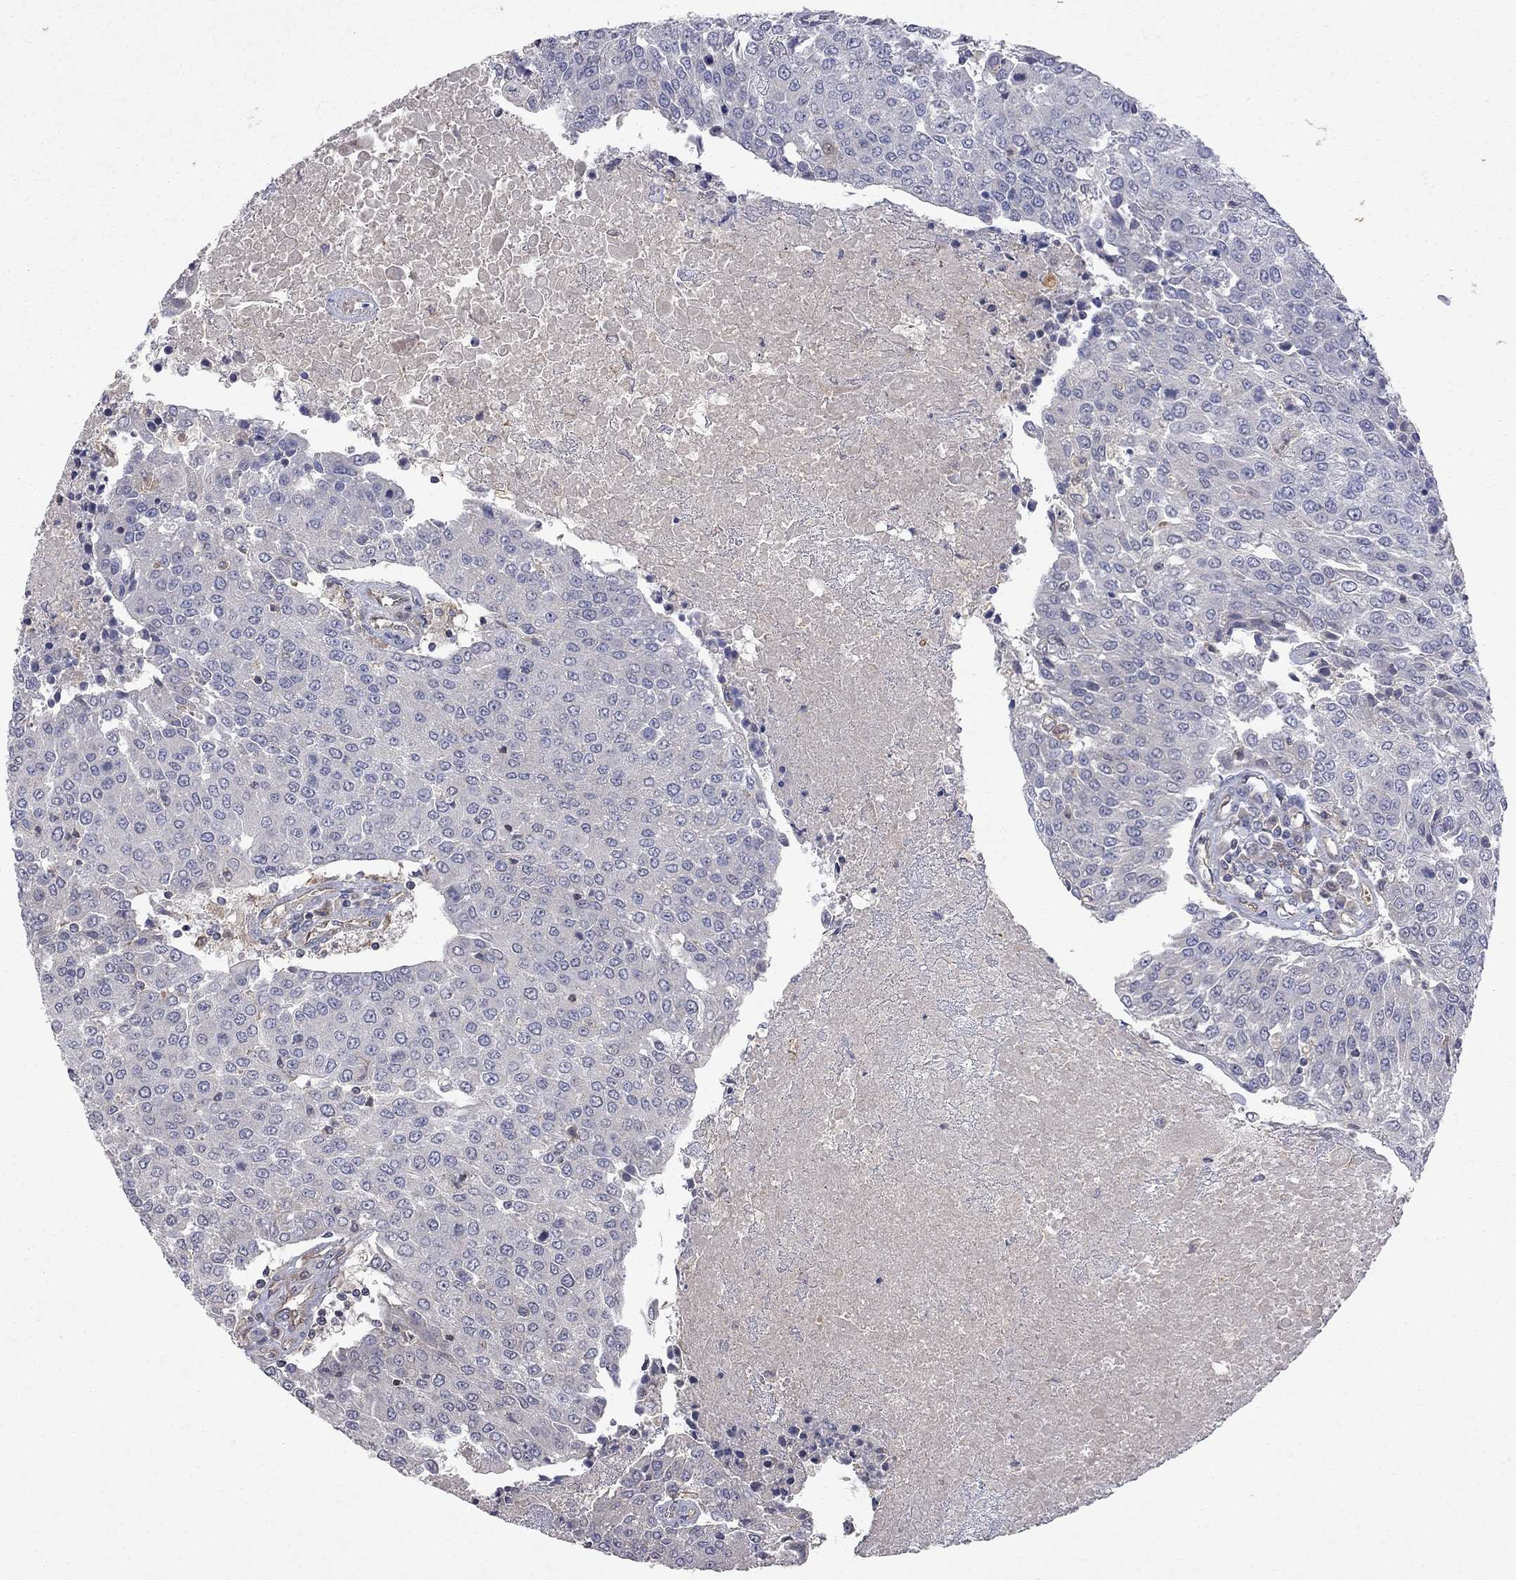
{"staining": {"intensity": "negative", "quantity": "none", "location": "none"}, "tissue": "urothelial cancer", "cell_type": "Tumor cells", "image_type": "cancer", "snomed": [{"axis": "morphology", "description": "Urothelial carcinoma, High grade"}, {"axis": "topography", "description": "Urinary bladder"}], "caption": "DAB (3,3'-diaminobenzidine) immunohistochemical staining of human urothelial cancer shows no significant expression in tumor cells.", "gene": "ABI3", "patient": {"sex": "female", "age": 85}}